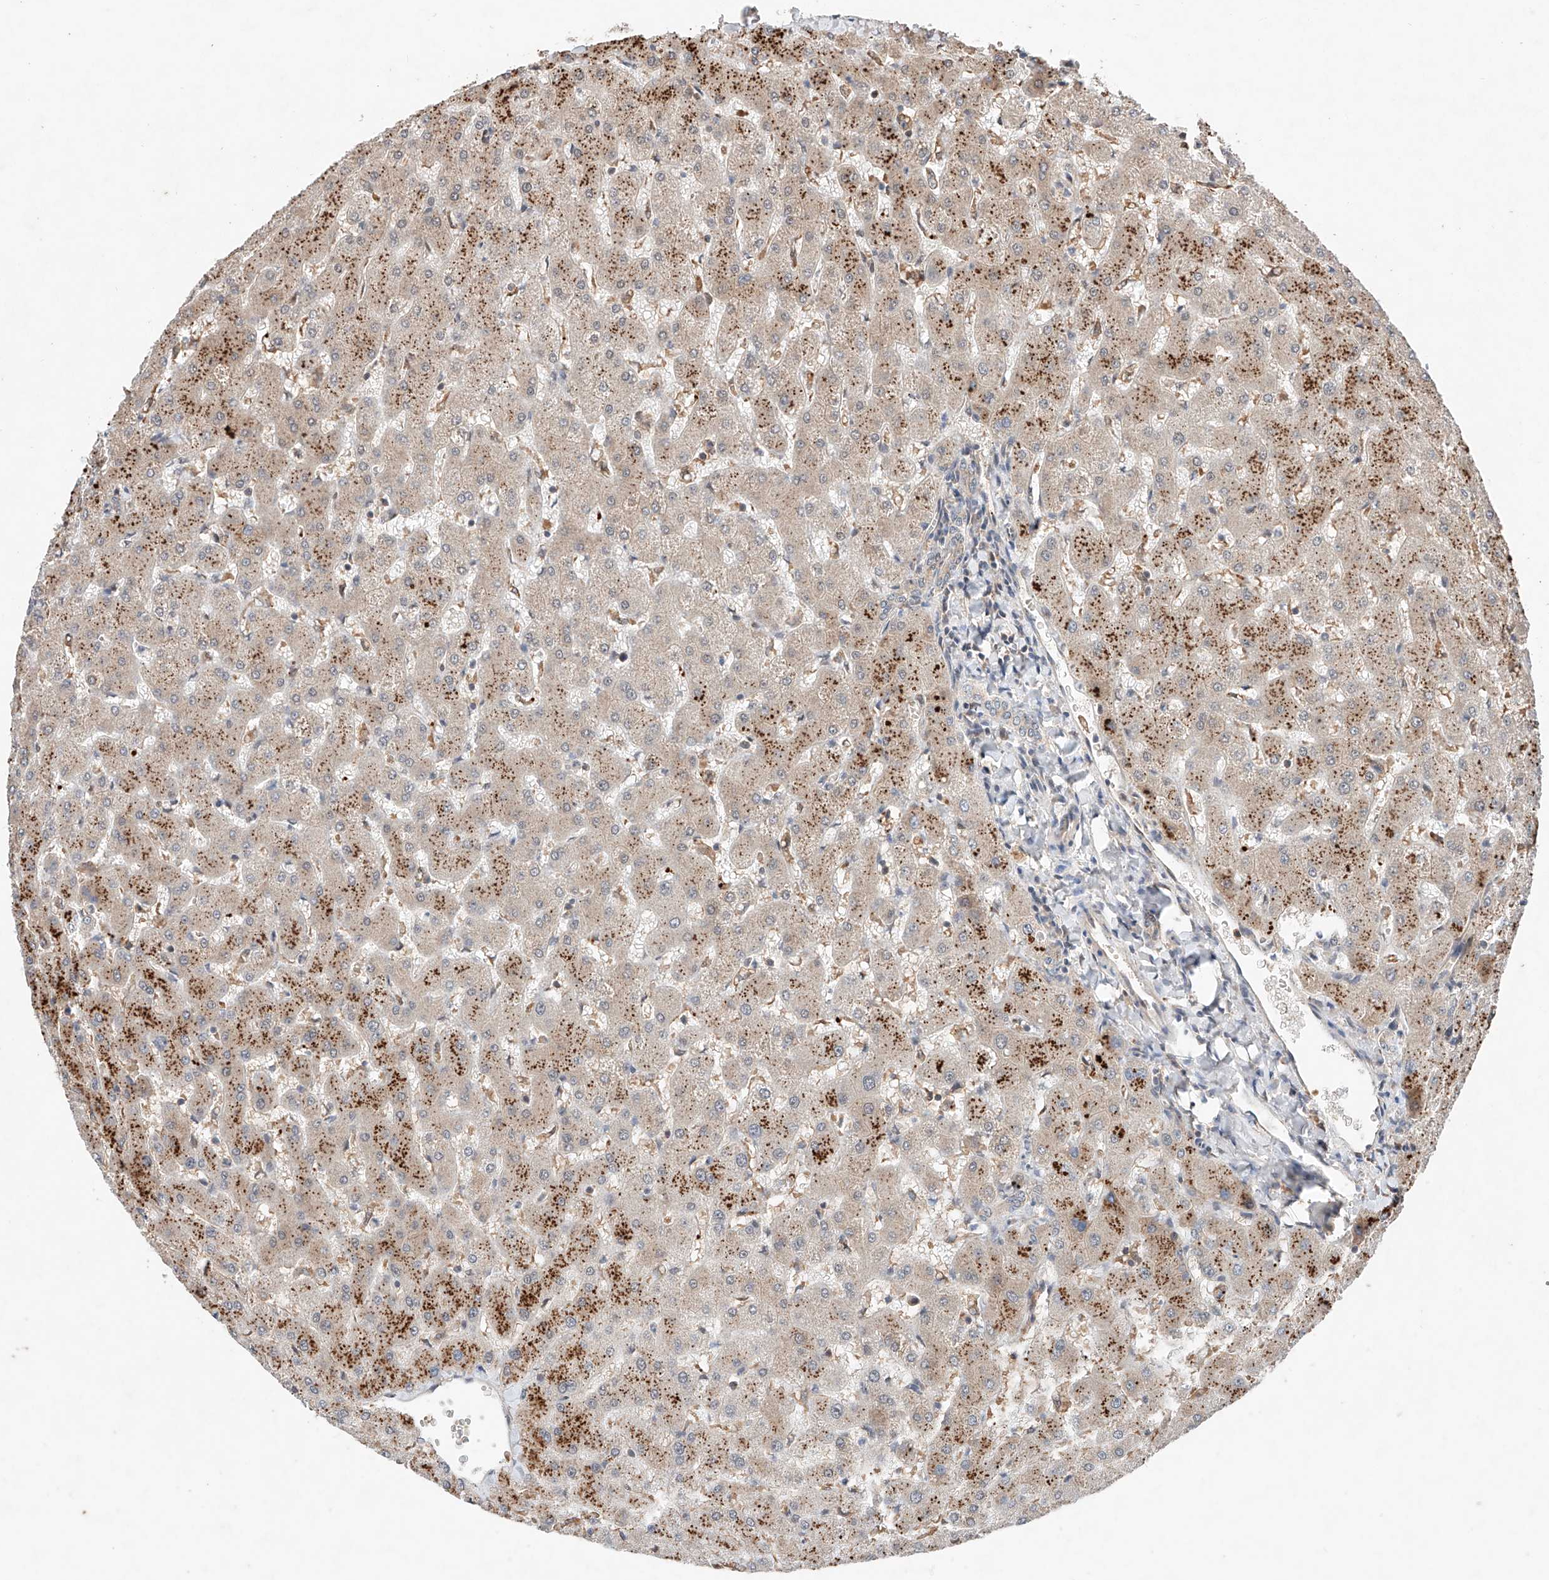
{"staining": {"intensity": "negative", "quantity": "none", "location": "none"}, "tissue": "liver", "cell_type": "Cholangiocytes", "image_type": "normal", "snomed": [{"axis": "morphology", "description": "Normal tissue, NOS"}, {"axis": "topography", "description": "Liver"}], "caption": "Liver was stained to show a protein in brown. There is no significant staining in cholangiocytes. (DAB IHC with hematoxylin counter stain).", "gene": "FASTK", "patient": {"sex": "female", "age": 63}}